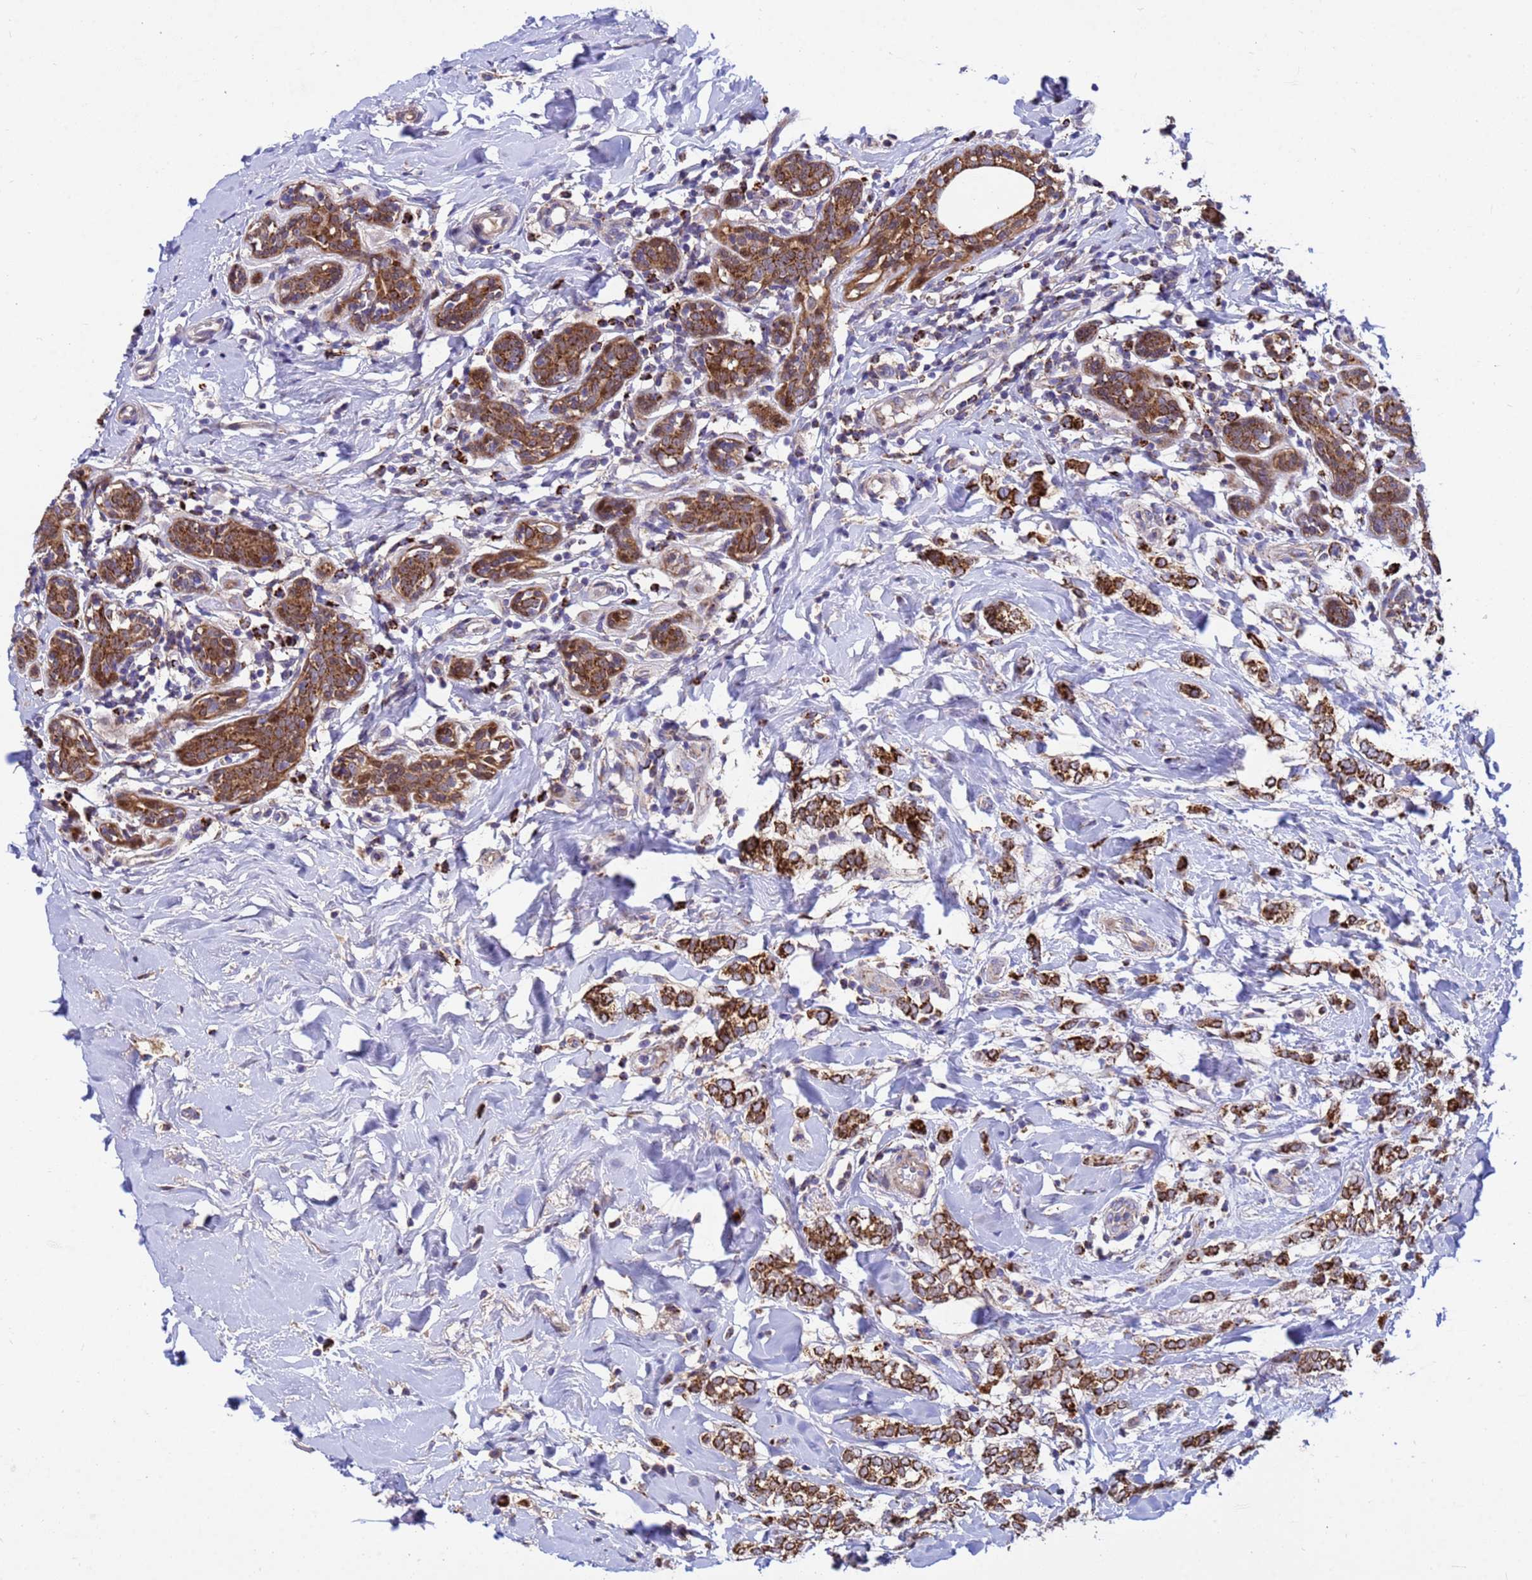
{"staining": {"intensity": "strong", "quantity": ">75%", "location": "cytoplasmic/membranous"}, "tissue": "breast cancer", "cell_type": "Tumor cells", "image_type": "cancer", "snomed": [{"axis": "morphology", "description": "Normal tissue, NOS"}, {"axis": "morphology", "description": "Lobular carcinoma"}, {"axis": "topography", "description": "Breast"}], "caption": "Immunohistochemistry (IHC) (DAB) staining of breast lobular carcinoma exhibits strong cytoplasmic/membranous protein expression in about >75% of tumor cells. (DAB = brown stain, brightfield microscopy at high magnification).", "gene": "TUBGCP3", "patient": {"sex": "female", "age": 47}}